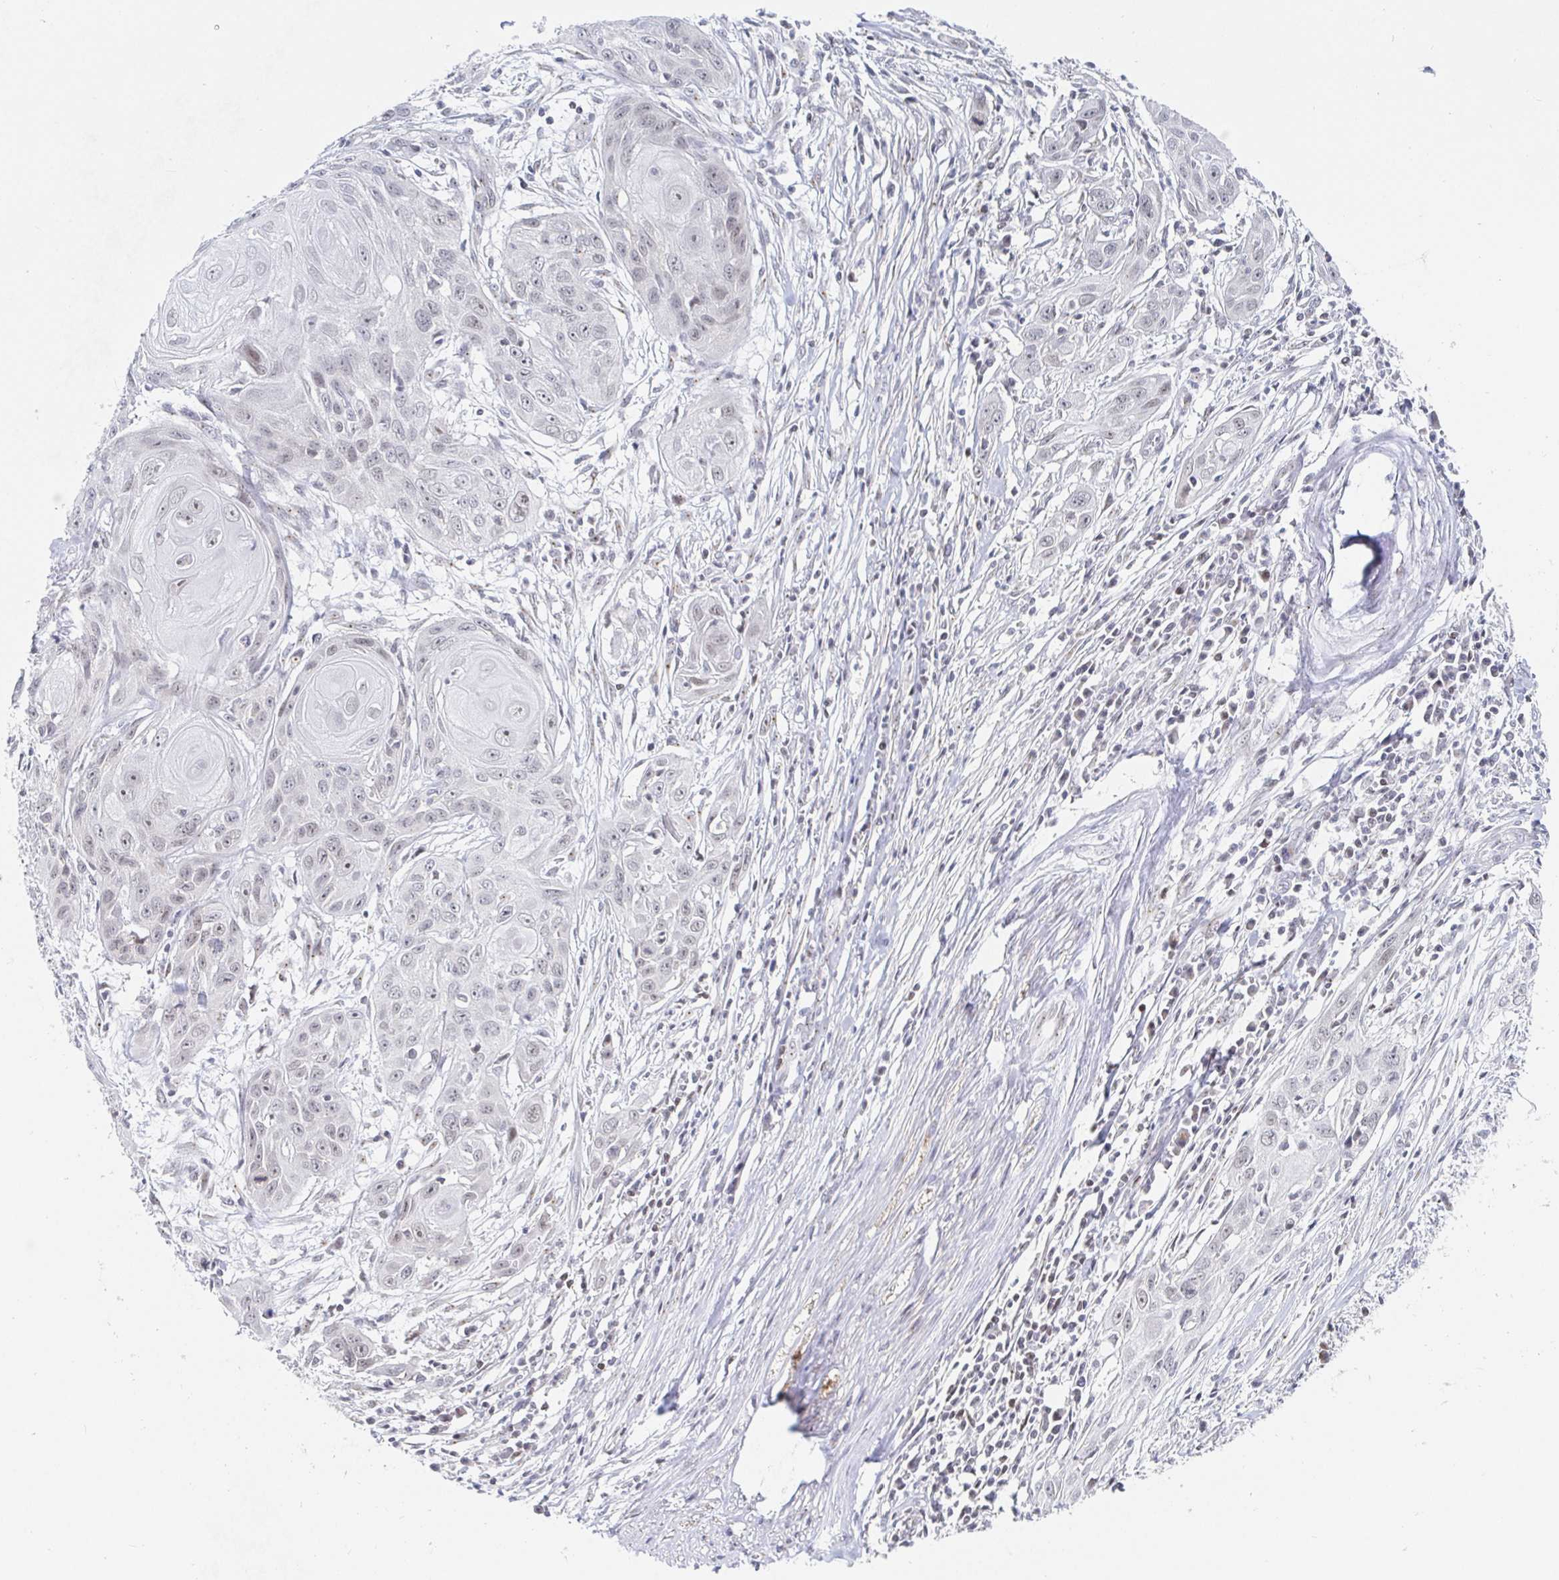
{"staining": {"intensity": "weak", "quantity": "25%-75%", "location": "nuclear"}, "tissue": "skin cancer", "cell_type": "Tumor cells", "image_type": "cancer", "snomed": [{"axis": "morphology", "description": "Squamous cell carcinoma, NOS"}, {"axis": "topography", "description": "Skin"}, {"axis": "topography", "description": "Vulva"}], "caption": "IHC micrograph of neoplastic tissue: human skin squamous cell carcinoma stained using immunohistochemistry displays low levels of weak protein expression localized specifically in the nuclear of tumor cells, appearing as a nuclear brown color.", "gene": "CHD2", "patient": {"sex": "female", "age": 83}}